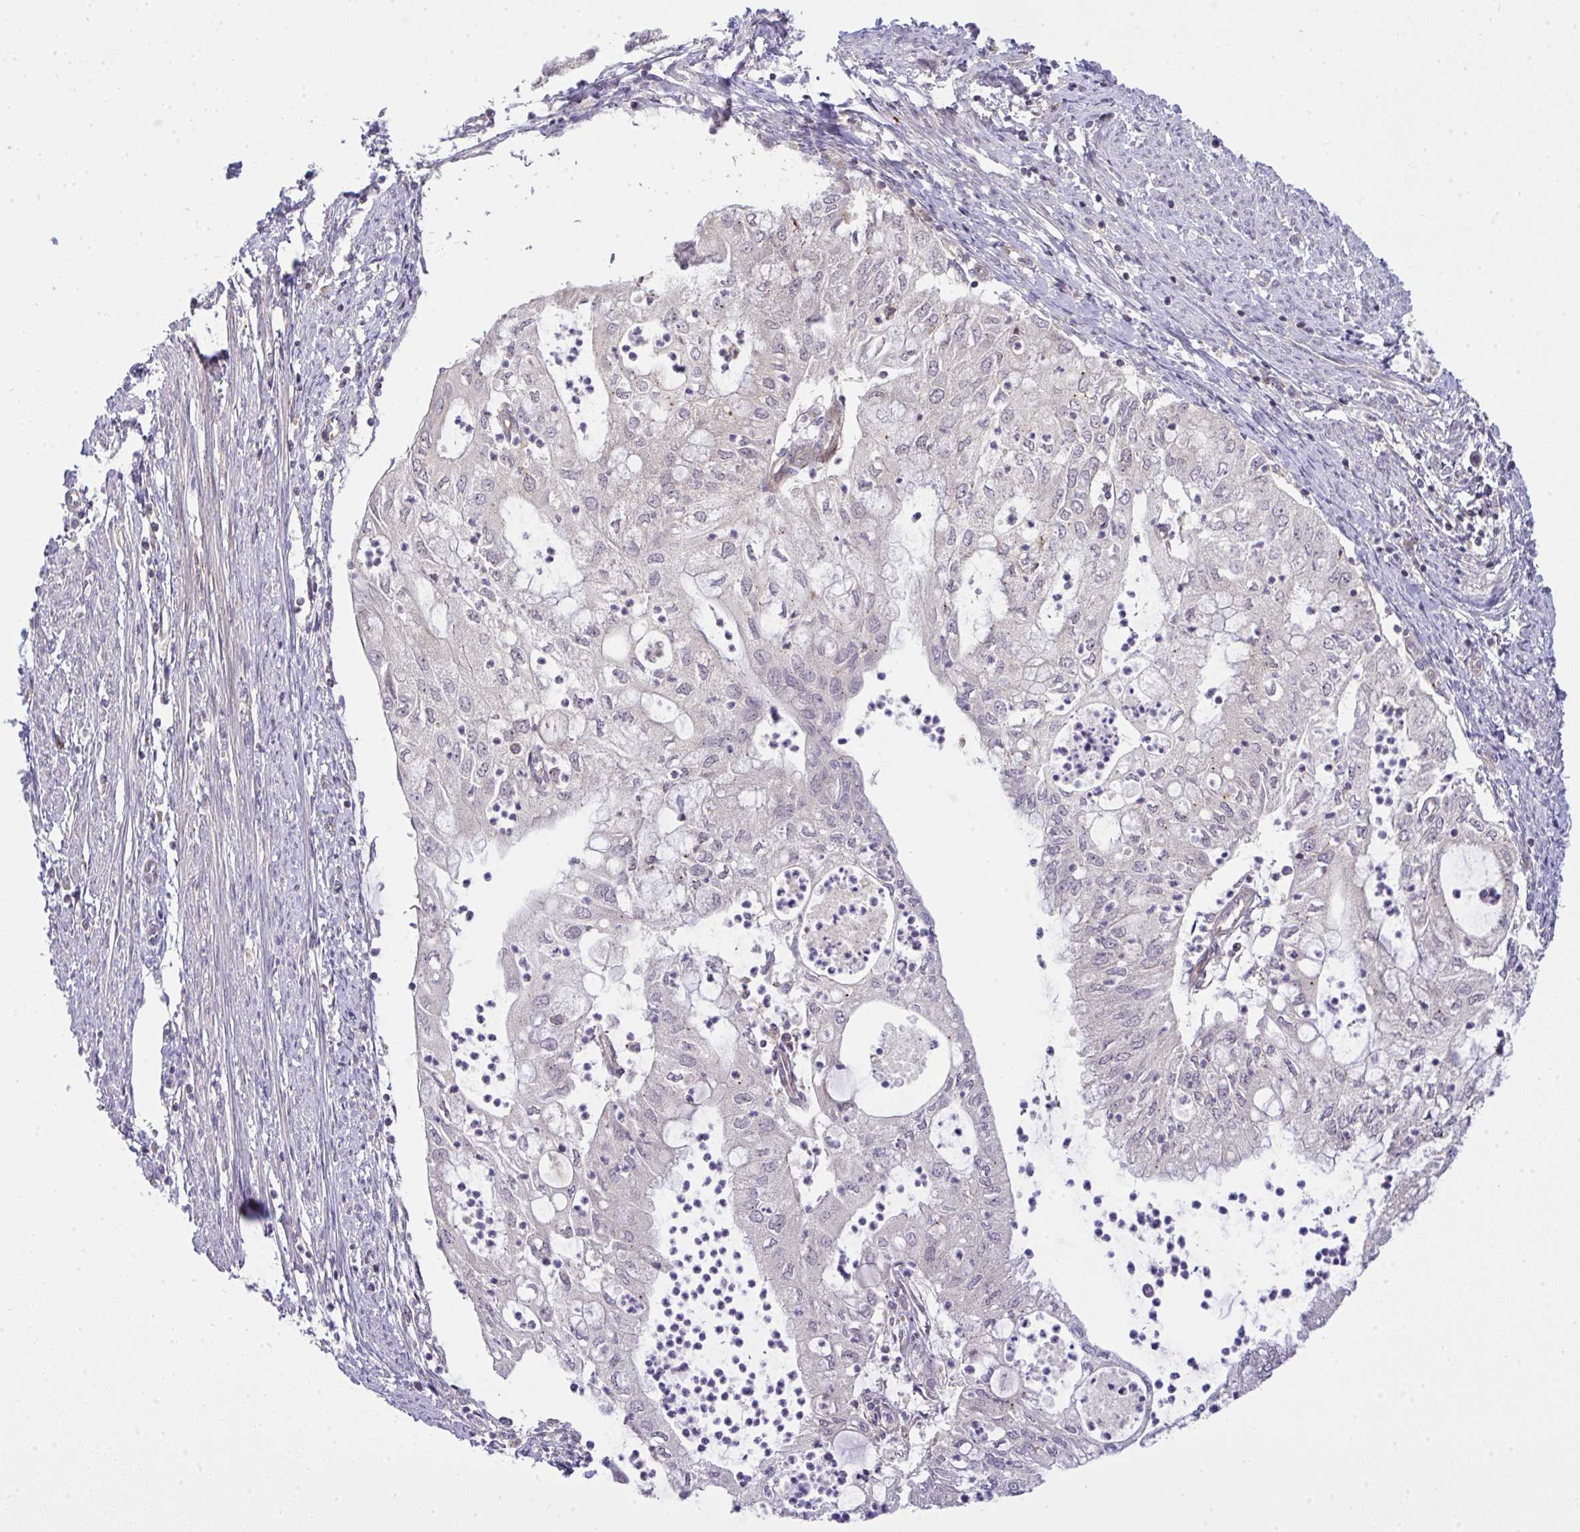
{"staining": {"intensity": "moderate", "quantity": "25%-75%", "location": "cytoplasmic/membranous"}, "tissue": "endometrial cancer", "cell_type": "Tumor cells", "image_type": "cancer", "snomed": [{"axis": "morphology", "description": "Adenocarcinoma, NOS"}, {"axis": "topography", "description": "Endometrium"}], "caption": "Protein expression analysis of endometrial cancer reveals moderate cytoplasmic/membranous staining in about 25%-75% of tumor cells.", "gene": "SLC9A6", "patient": {"sex": "female", "age": 75}}